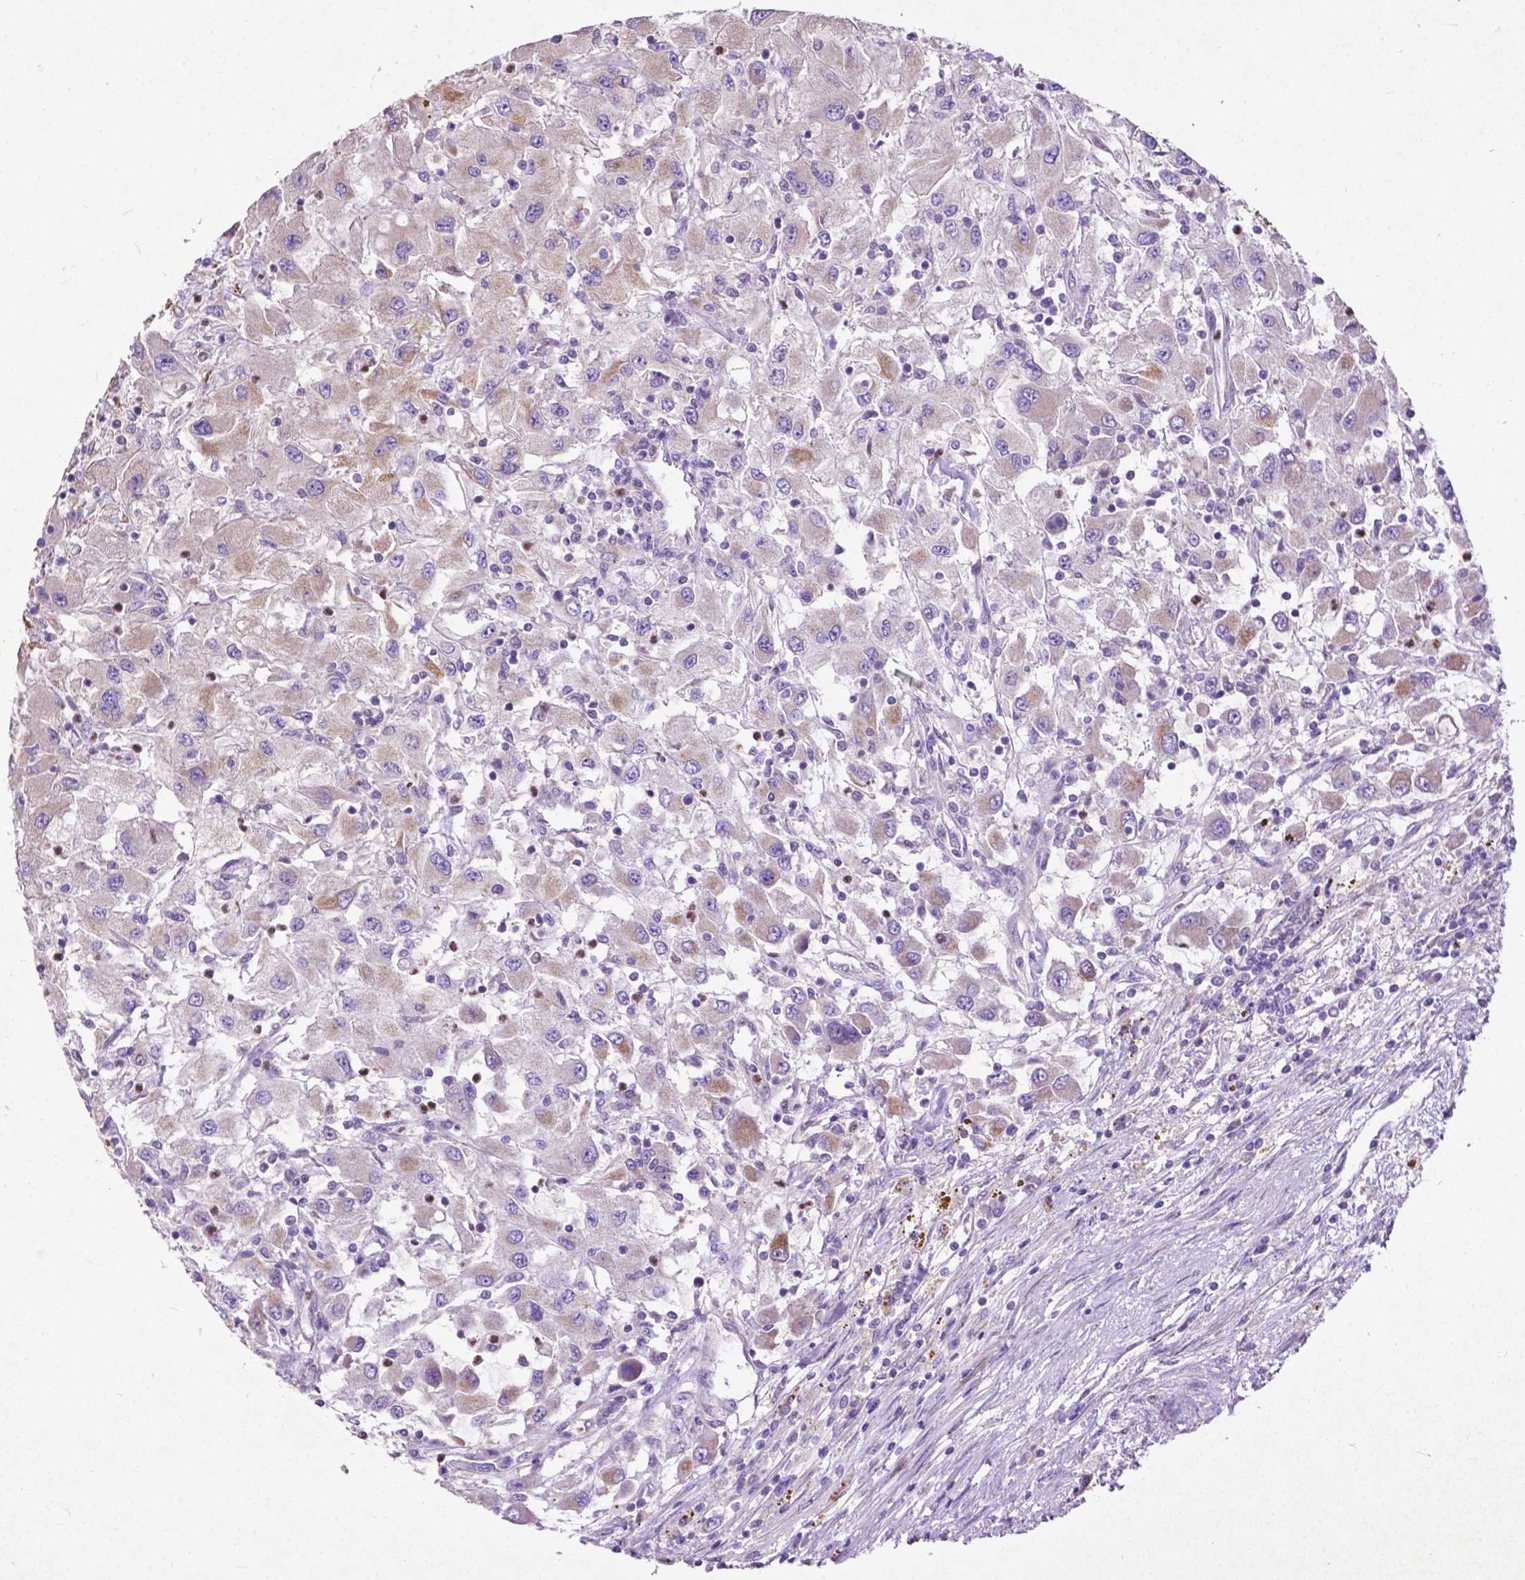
{"staining": {"intensity": "weak", "quantity": "<25%", "location": "cytoplasmic/membranous"}, "tissue": "renal cancer", "cell_type": "Tumor cells", "image_type": "cancer", "snomed": [{"axis": "morphology", "description": "Adenocarcinoma, NOS"}, {"axis": "topography", "description": "Kidney"}], "caption": "Immunohistochemistry (IHC) histopathology image of renal cancer (adenocarcinoma) stained for a protein (brown), which demonstrates no positivity in tumor cells. (Stains: DAB (3,3'-diaminobenzidine) immunohistochemistry (IHC) with hematoxylin counter stain, Microscopy: brightfield microscopy at high magnification).", "gene": "THEGL", "patient": {"sex": "female", "age": 67}}